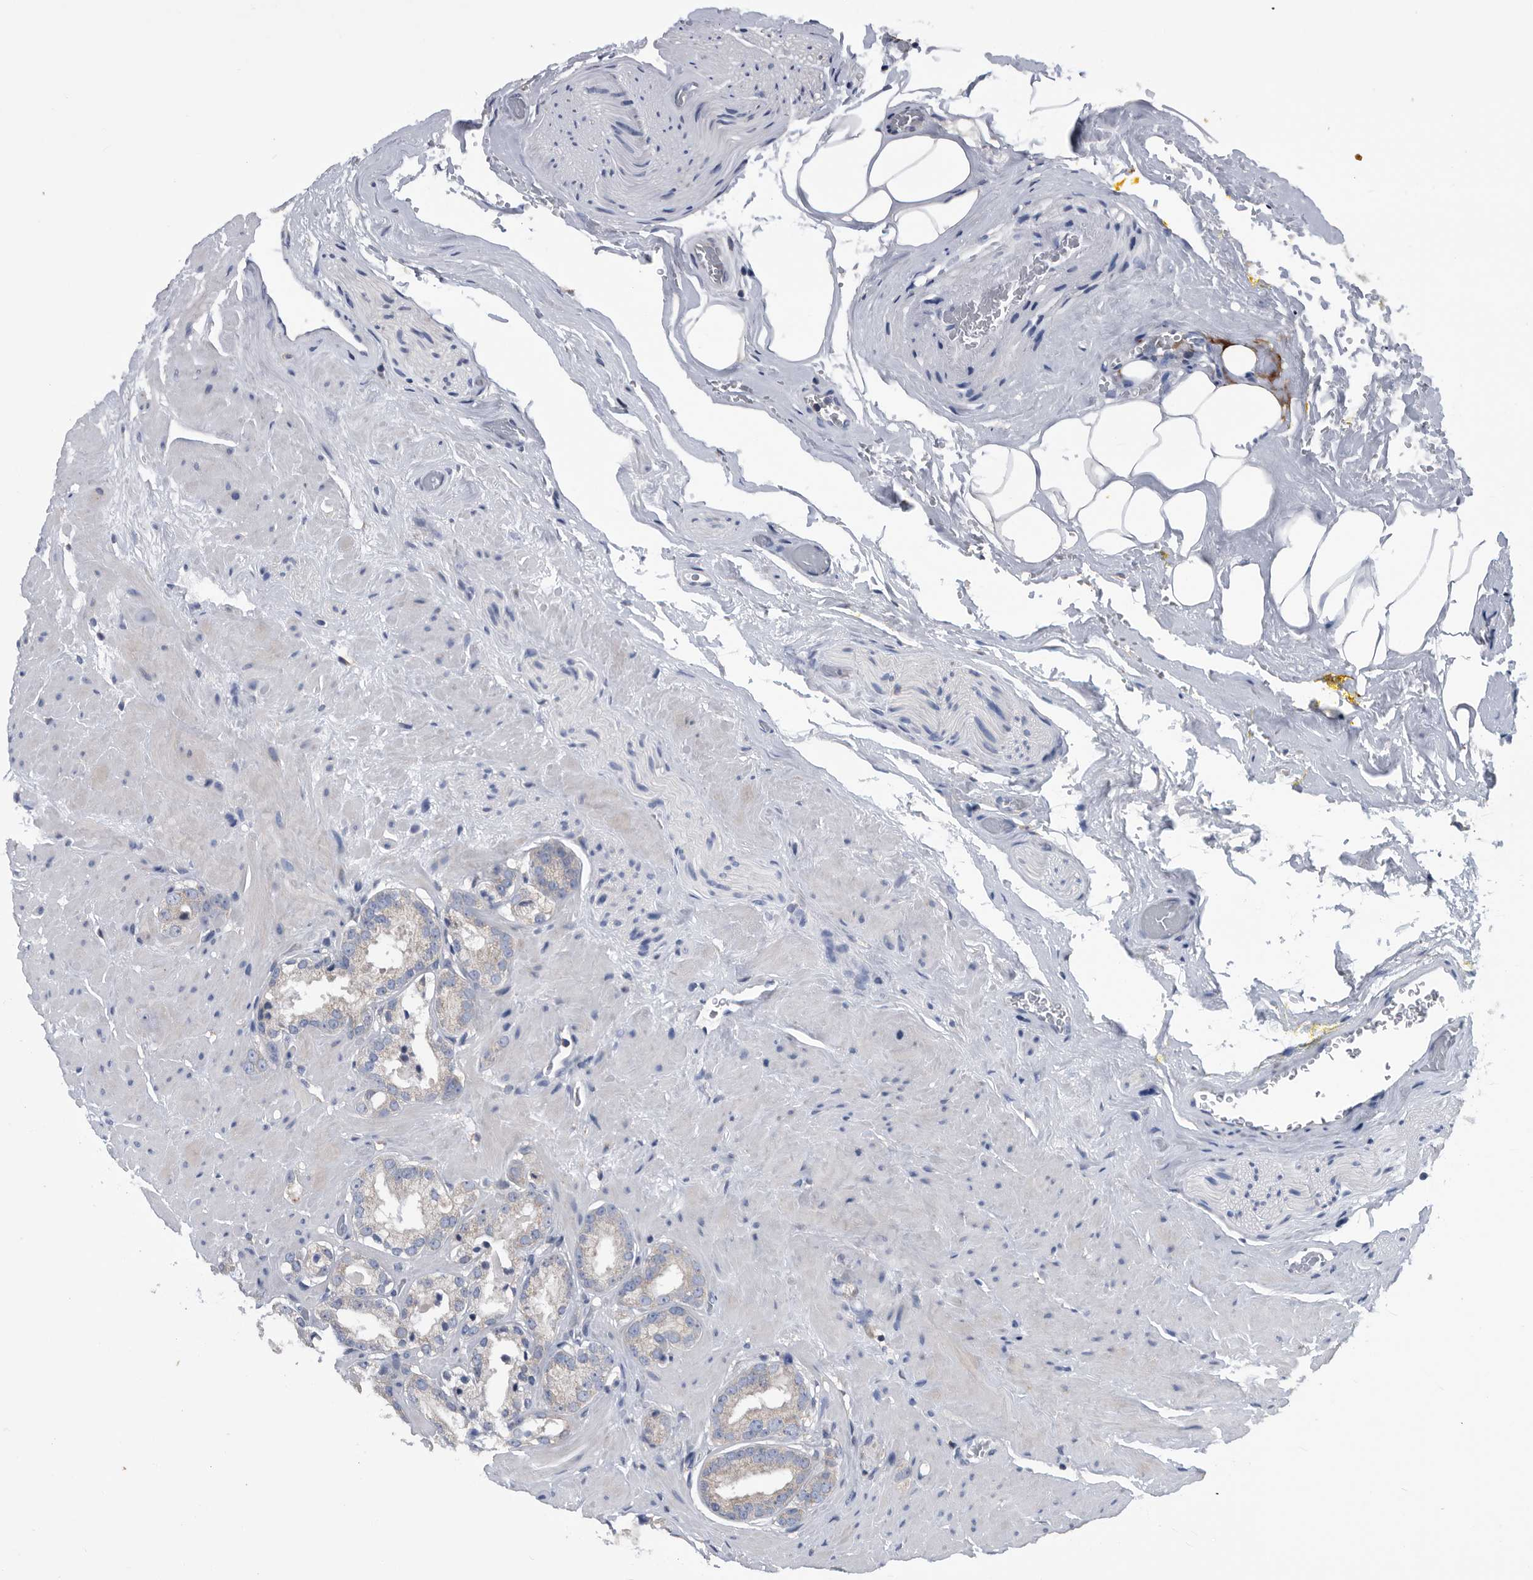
{"staining": {"intensity": "negative", "quantity": "none", "location": "none"}, "tissue": "prostate cancer", "cell_type": "Tumor cells", "image_type": "cancer", "snomed": [{"axis": "morphology", "description": "Adenocarcinoma, High grade"}, {"axis": "topography", "description": "Prostate"}], "caption": "DAB (3,3'-diaminobenzidine) immunohistochemical staining of human prostate high-grade adenocarcinoma shows no significant staining in tumor cells.", "gene": "NRBP1", "patient": {"sex": "male", "age": 64}}